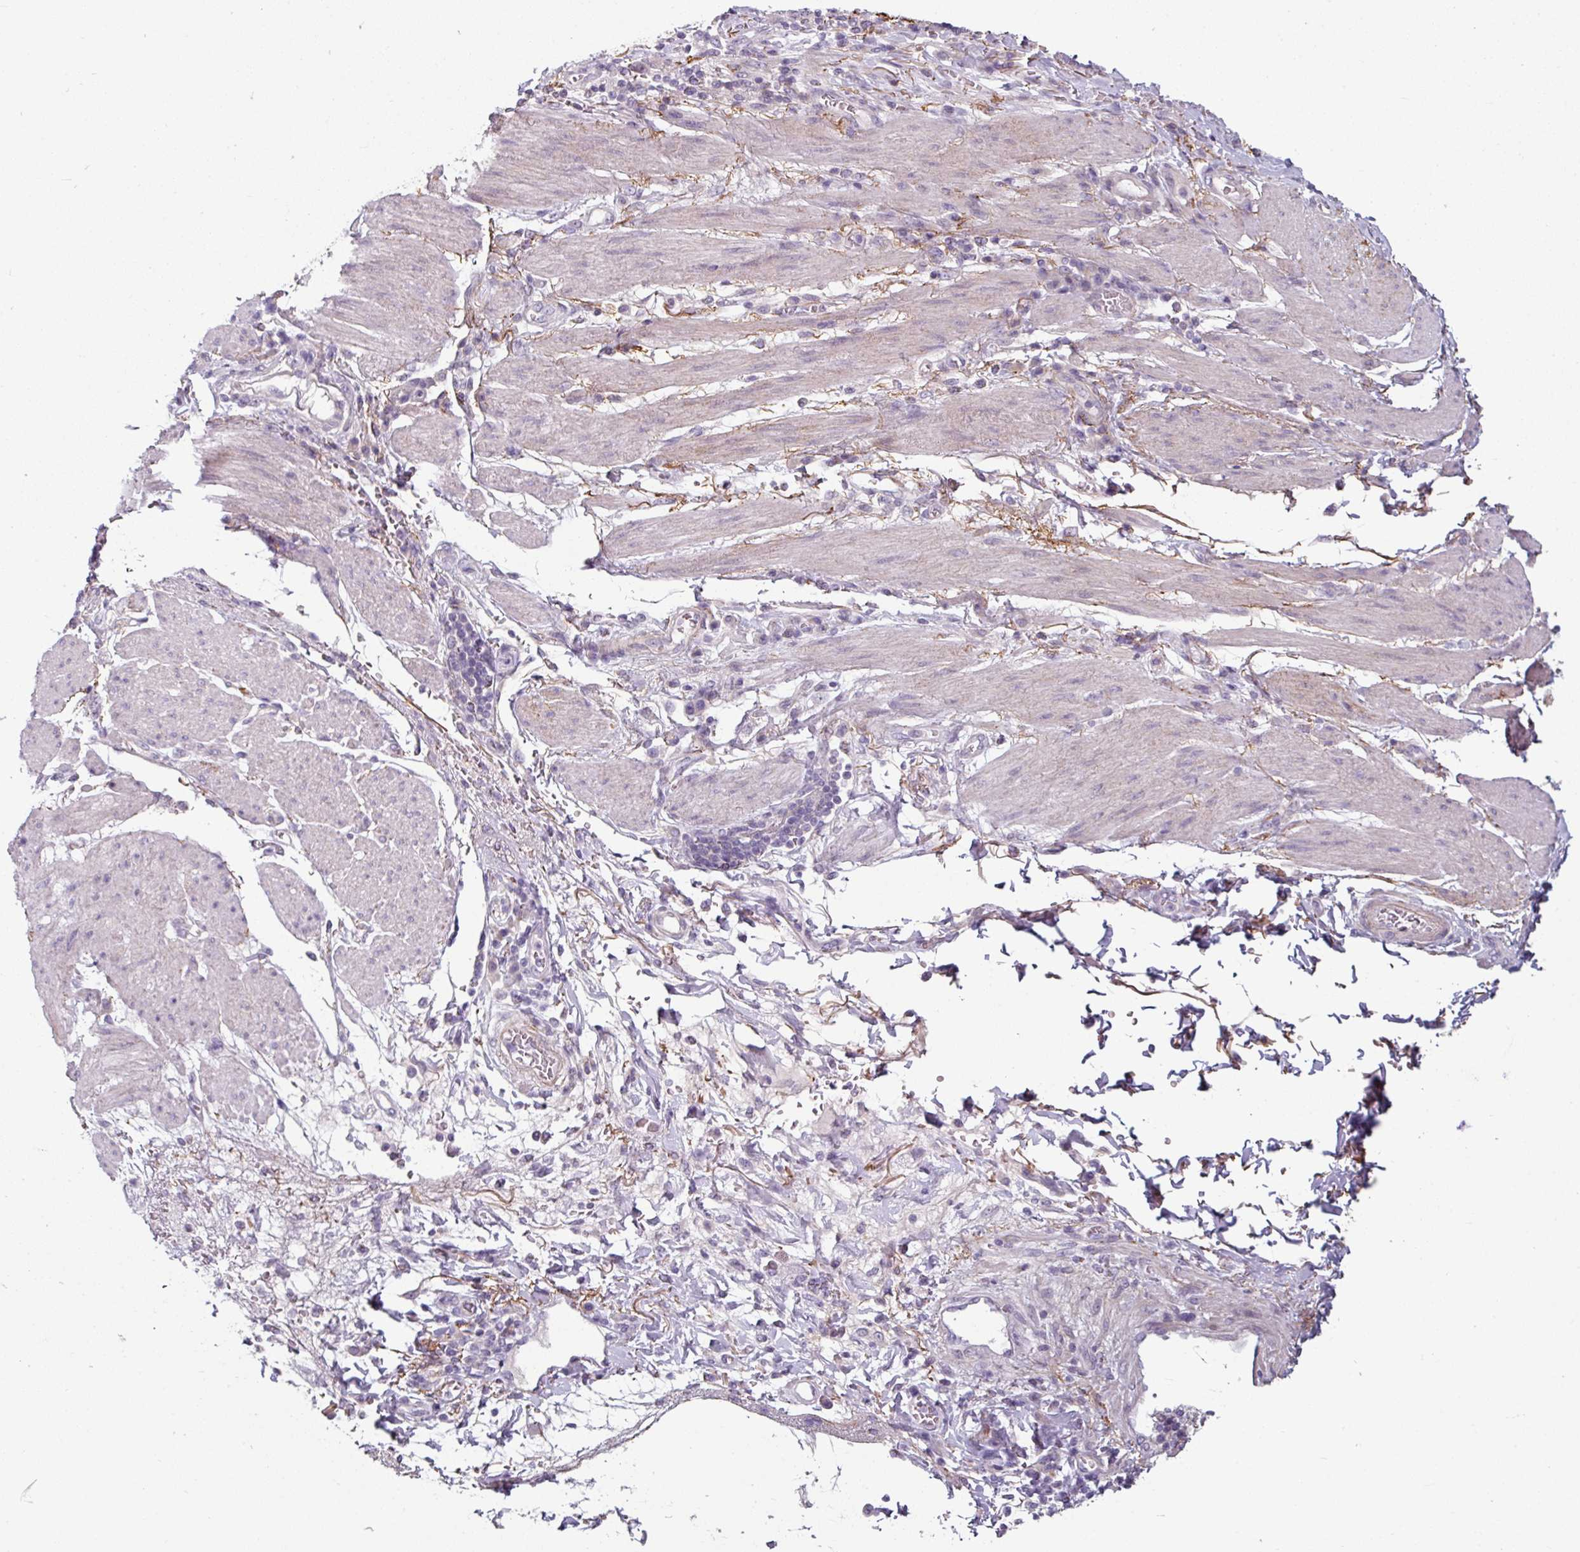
{"staining": {"intensity": "negative", "quantity": "none", "location": "none"}, "tissue": "stomach cancer", "cell_type": "Tumor cells", "image_type": "cancer", "snomed": [{"axis": "morphology", "description": "Adenocarcinoma, NOS"}, {"axis": "topography", "description": "Stomach, upper"}, {"axis": "topography", "description": "Stomach"}], "caption": "Immunohistochemistry (IHC) image of neoplastic tissue: human stomach cancer stained with DAB (3,3'-diaminobenzidine) displays no significant protein expression in tumor cells.", "gene": "MTMR14", "patient": {"sex": "male", "age": 62}}